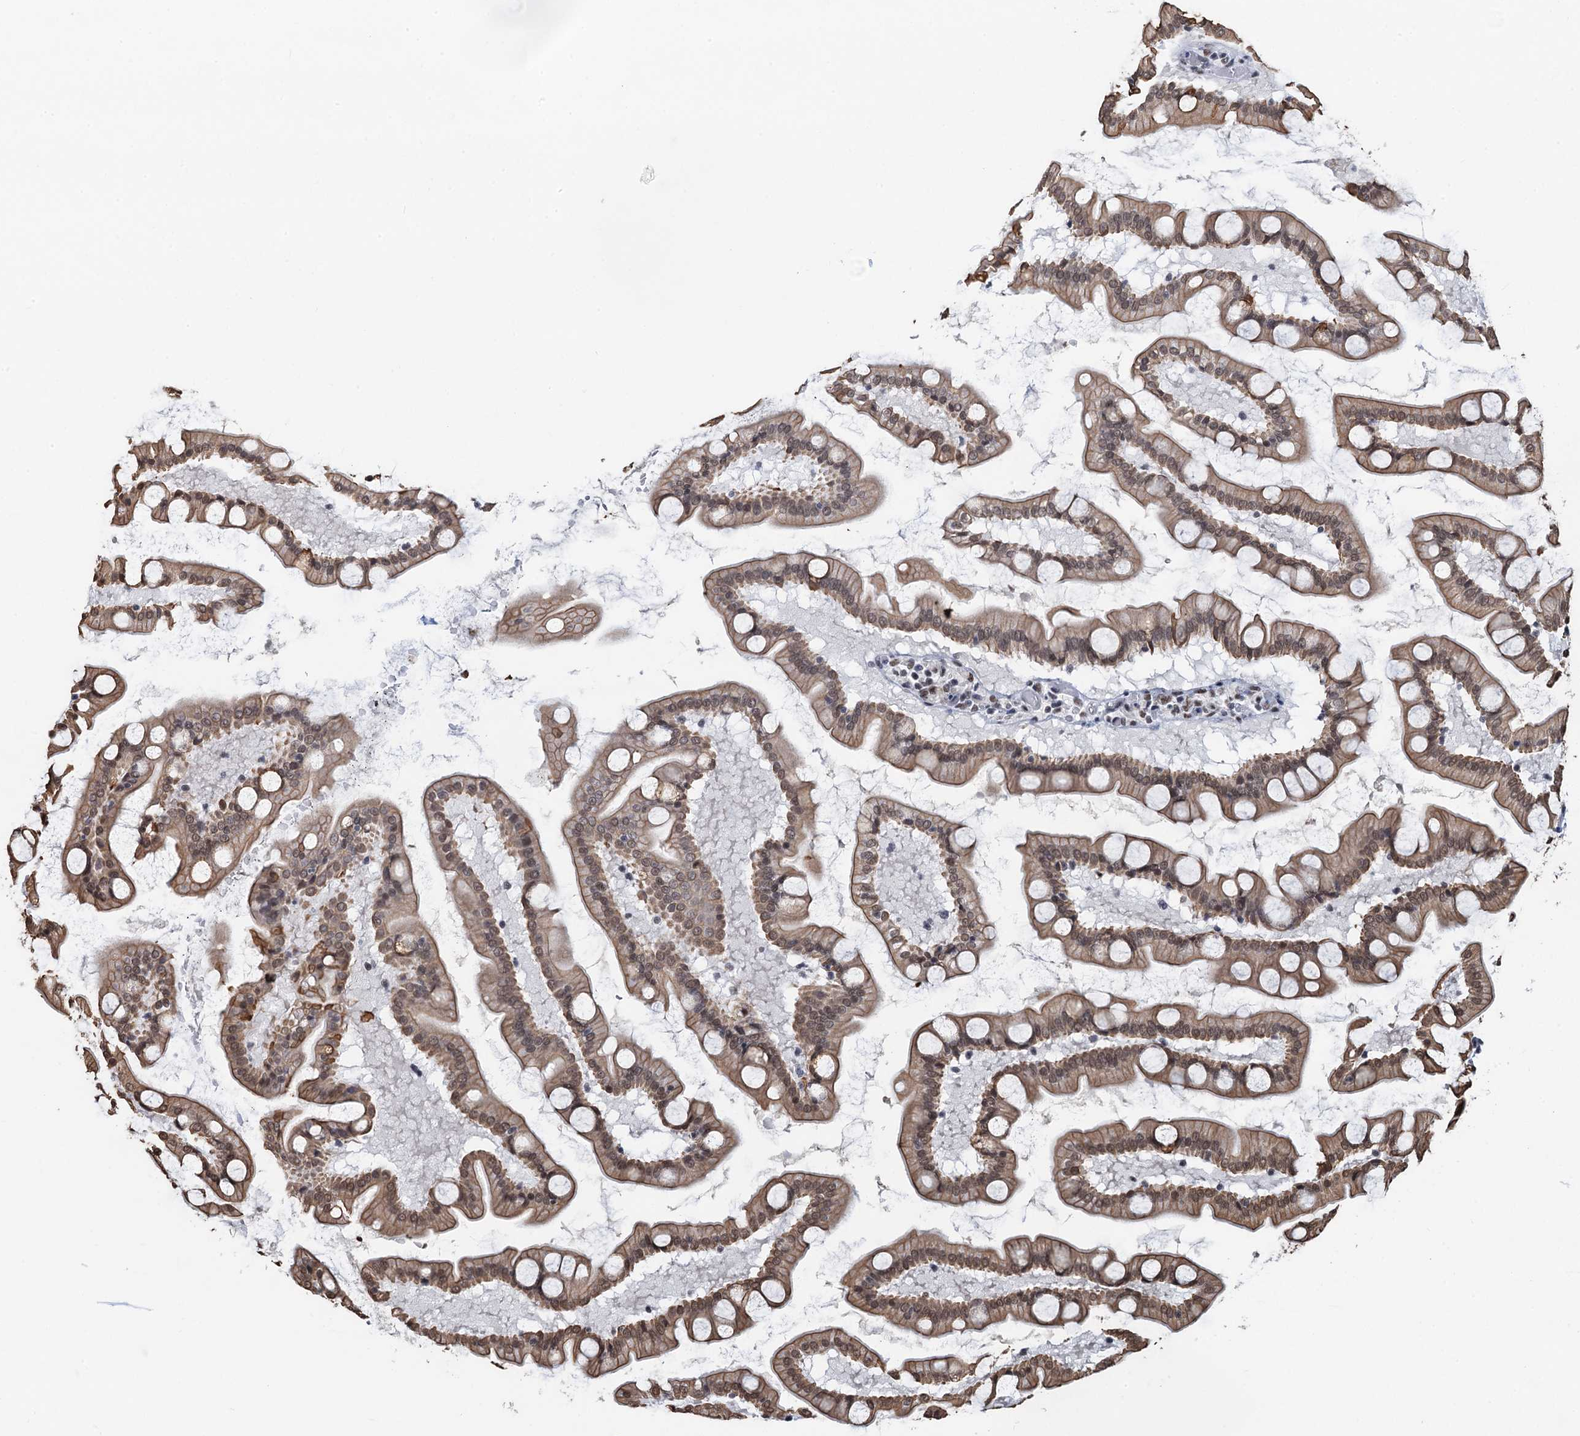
{"staining": {"intensity": "moderate", "quantity": ">75%", "location": "cytoplasmic/membranous,nuclear"}, "tissue": "small intestine", "cell_type": "Glandular cells", "image_type": "normal", "snomed": [{"axis": "morphology", "description": "Normal tissue, NOS"}, {"axis": "topography", "description": "Small intestine"}], "caption": "Immunohistochemistry micrograph of benign small intestine: human small intestine stained using immunohistochemistry (IHC) shows medium levels of moderate protein expression localized specifically in the cytoplasmic/membranous,nuclear of glandular cells, appearing as a cytoplasmic/membranous,nuclear brown color.", "gene": "ZNF609", "patient": {"sex": "male", "age": 41}}